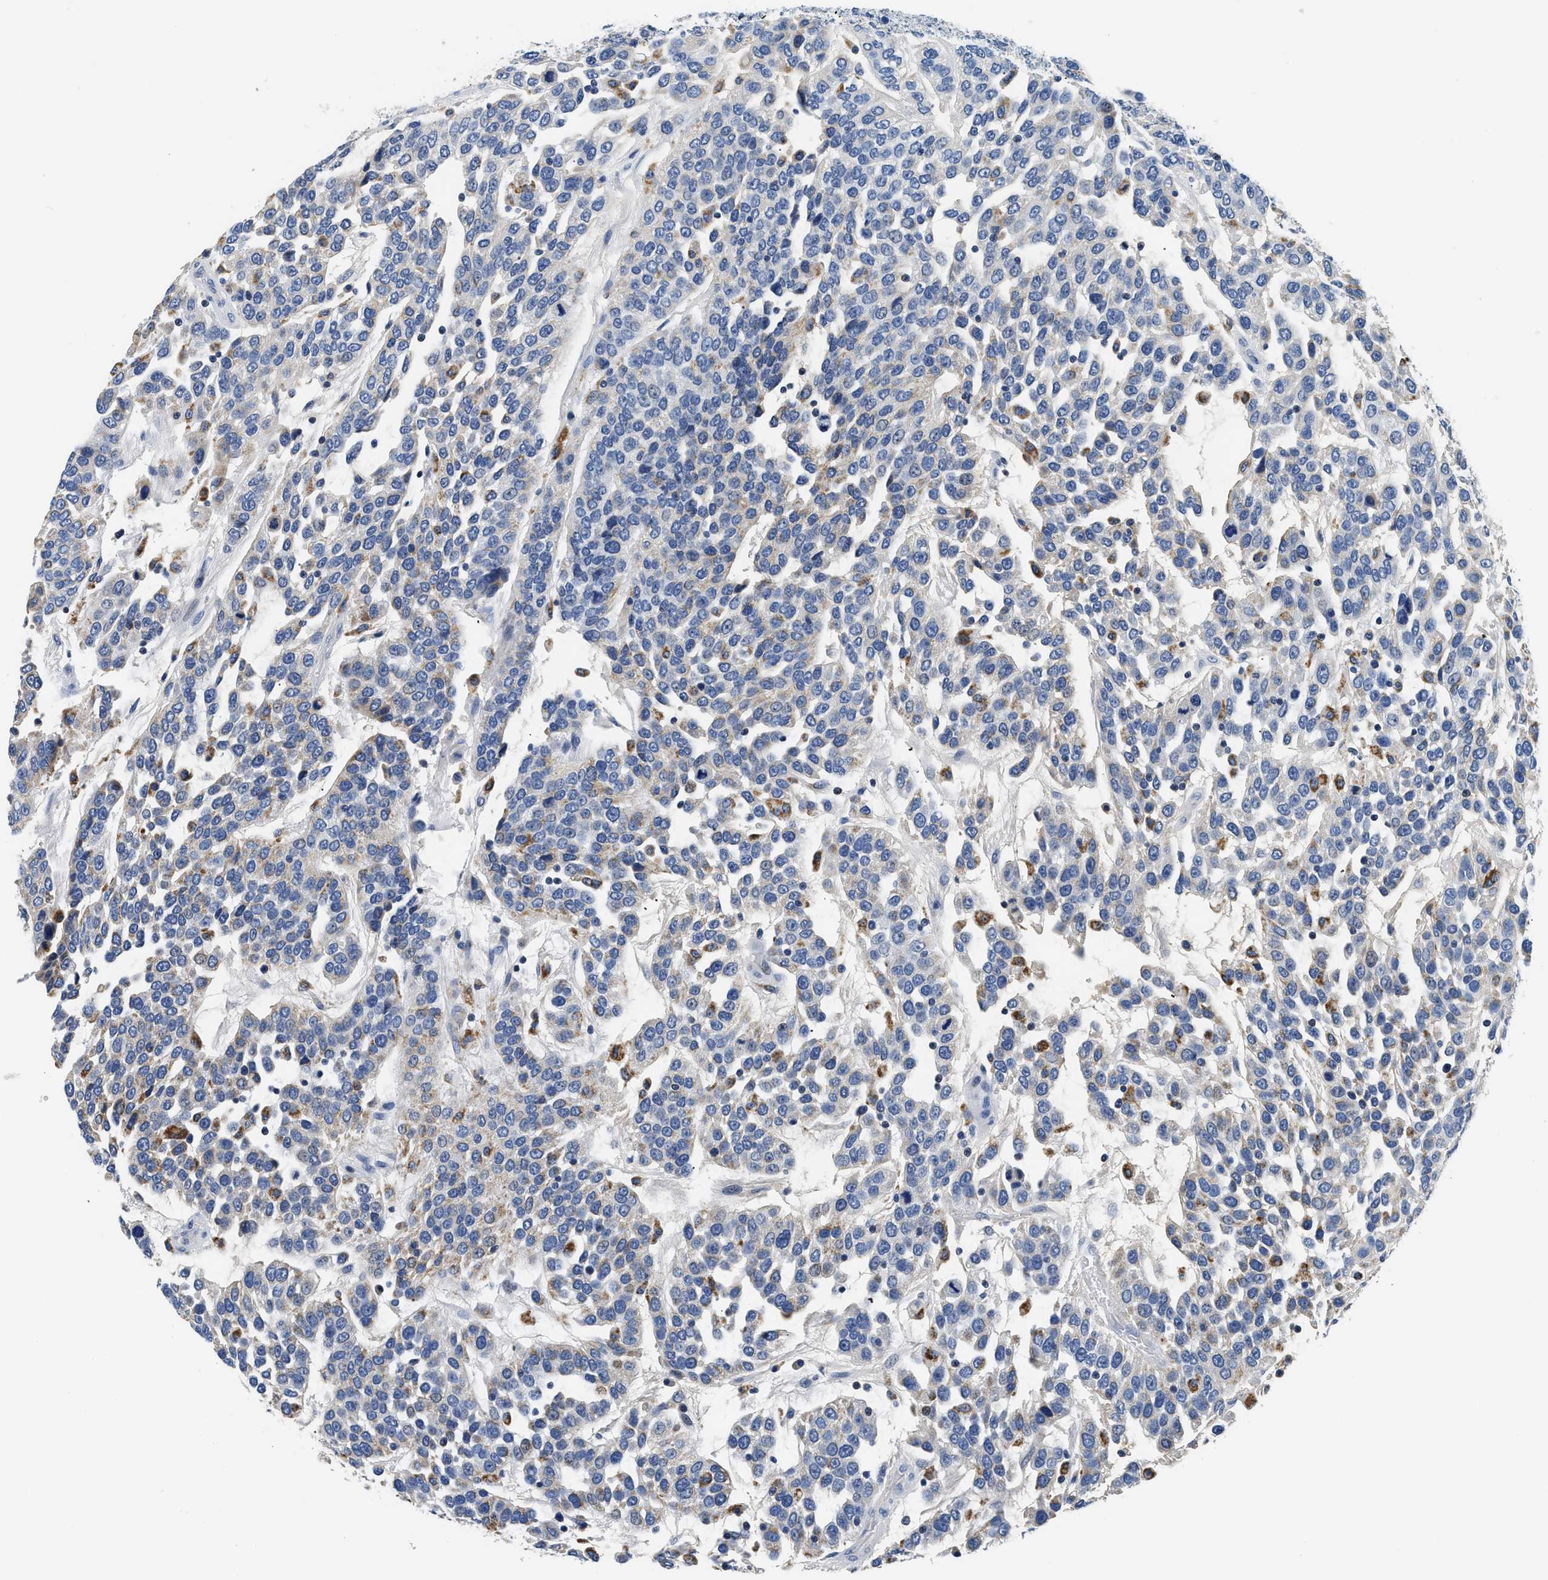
{"staining": {"intensity": "negative", "quantity": "none", "location": "none"}, "tissue": "urothelial cancer", "cell_type": "Tumor cells", "image_type": "cancer", "snomed": [{"axis": "morphology", "description": "Urothelial carcinoma, High grade"}, {"axis": "topography", "description": "Urinary bladder"}], "caption": "Immunohistochemistry (IHC) image of neoplastic tissue: urothelial cancer stained with DAB (3,3'-diaminobenzidine) shows no significant protein positivity in tumor cells.", "gene": "PCK2", "patient": {"sex": "female", "age": 80}}